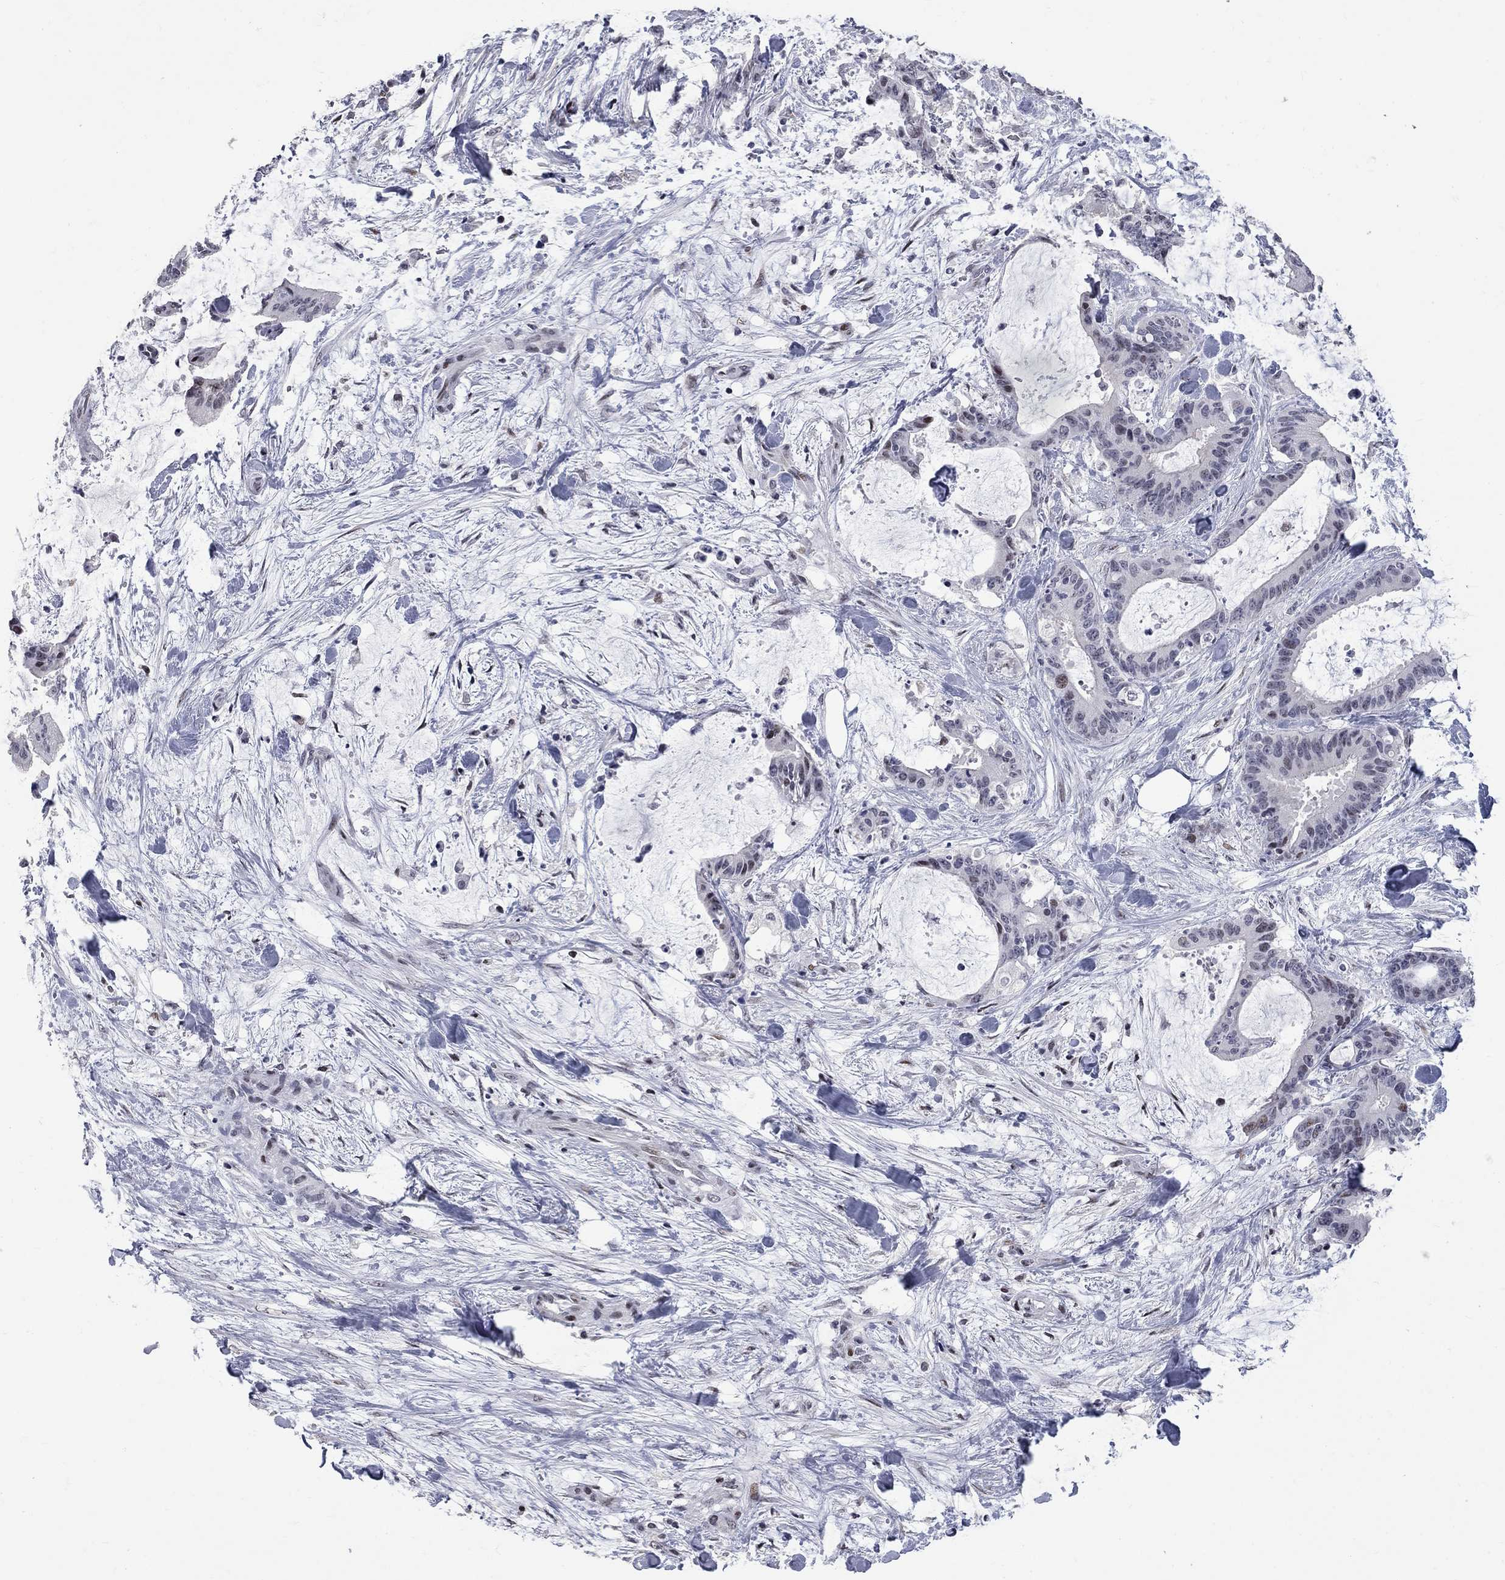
{"staining": {"intensity": "weak", "quantity": "<25%", "location": "nuclear"}, "tissue": "liver cancer", "cell_type": "Tumor cells", "image_type": "cancer", "snomed": [{"axis": "morphology", "description": "Cholangiocarcinoma"}, {"axis": "topography", "description": "Liver"}], "caption": "Immunohistochemical staining of cholangiocarcinoma (liver) exhibits no significant staining in tumor cells.", "gene": "ZNF154", "patient": {"sex": "female", "age": 73}}